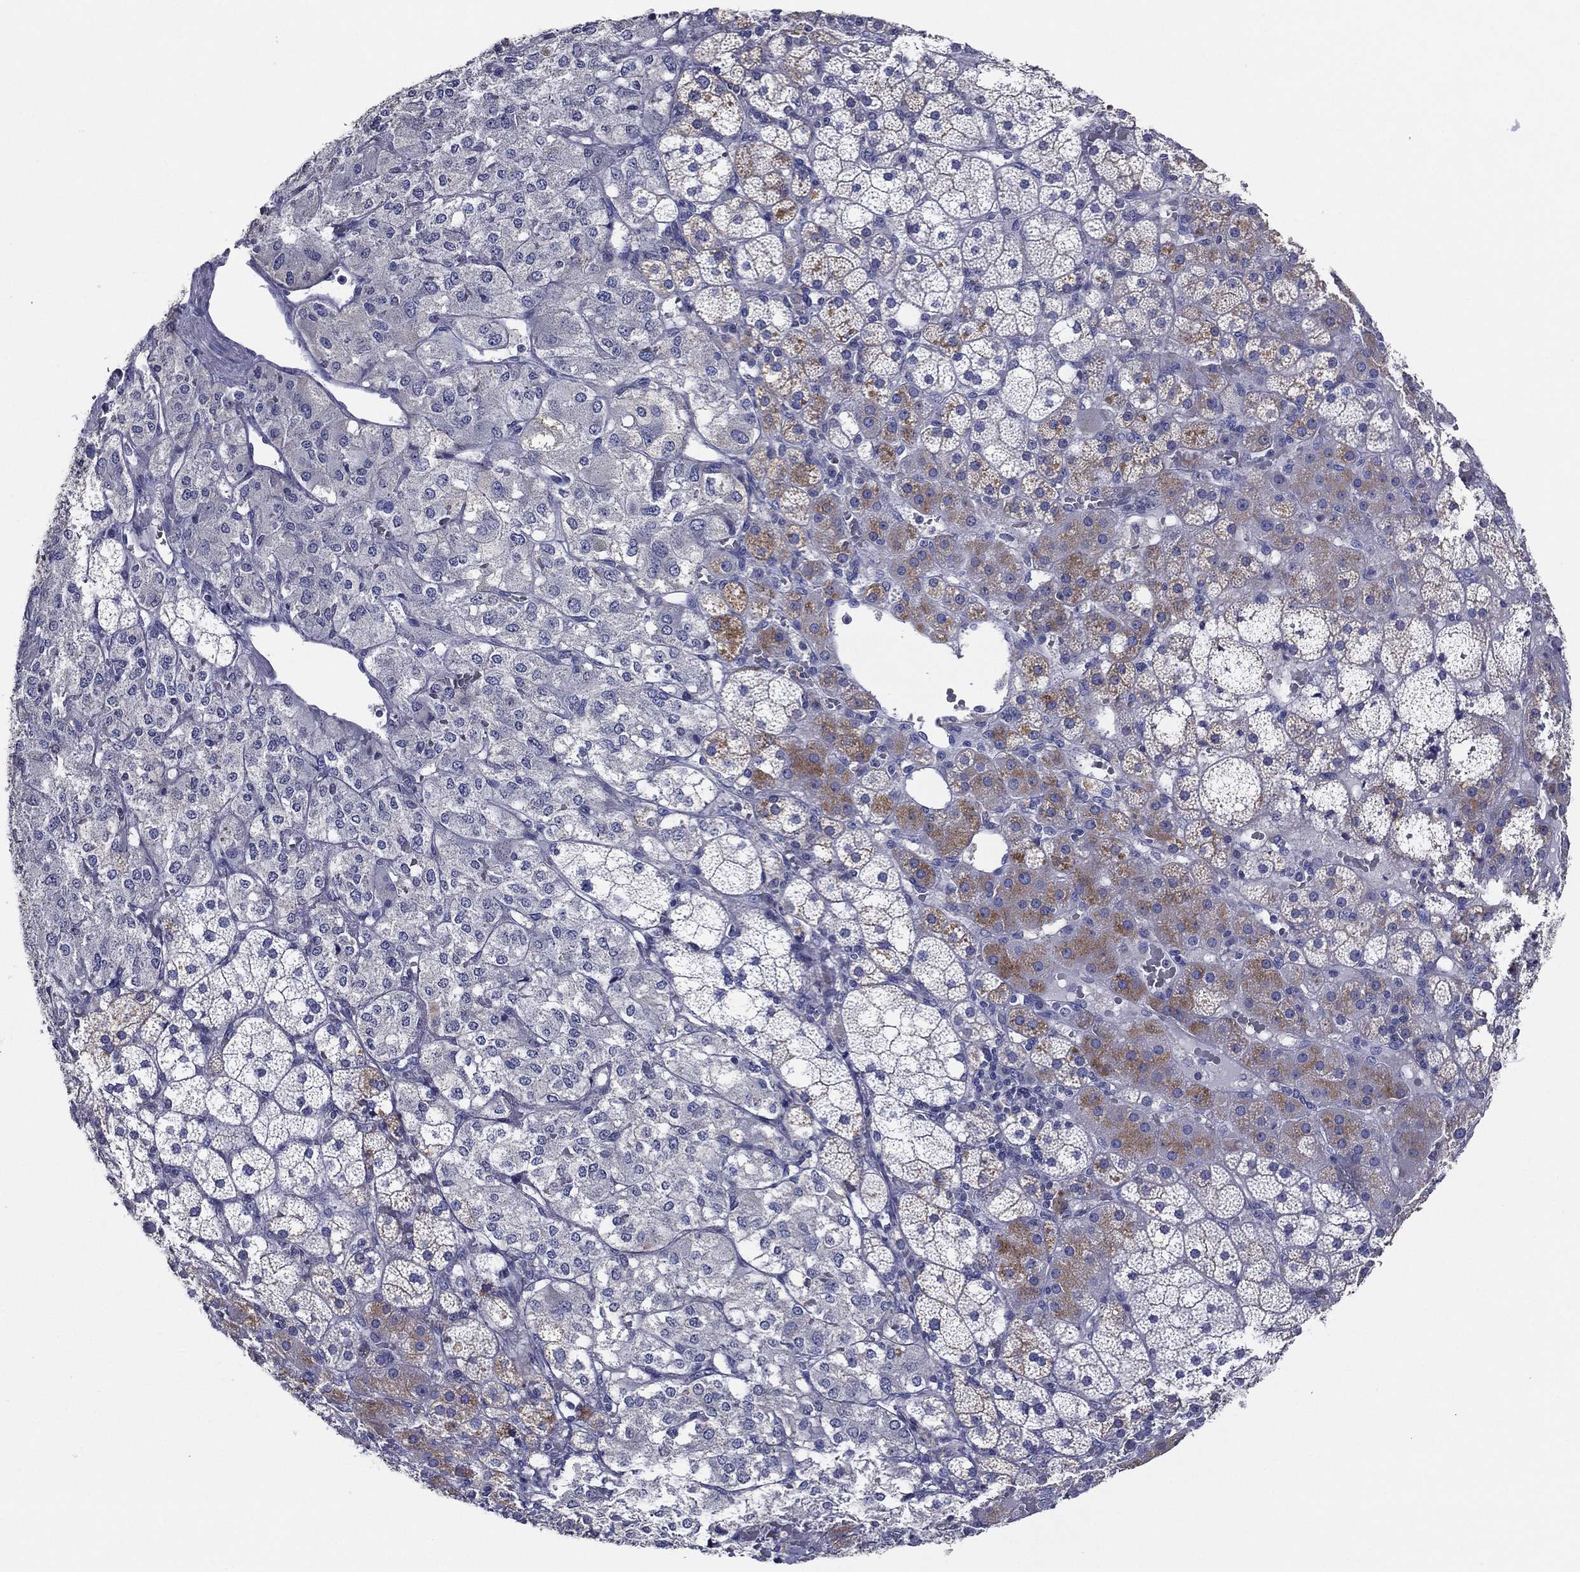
{"staining": {"intensity": "moderate", "quantity": "<25%", "location": "cytoplasmic/membranous"}, "tissue": "adrenal gland", "cell_type": "Glandular cells", "image_type": "normal", "snomed": [{"axis": "morphology", "description": "Normal tissue, NOS"}, {"axis": "topography", "description": "Adrenal gland"}], "caption": "Moderate cytoplasmic/membranous protein expression is appreciated in about <25% of glandular cells in adrenal gland.", "gene": "TFAP2A", "patient": {"sex": "male", "age": 53}}